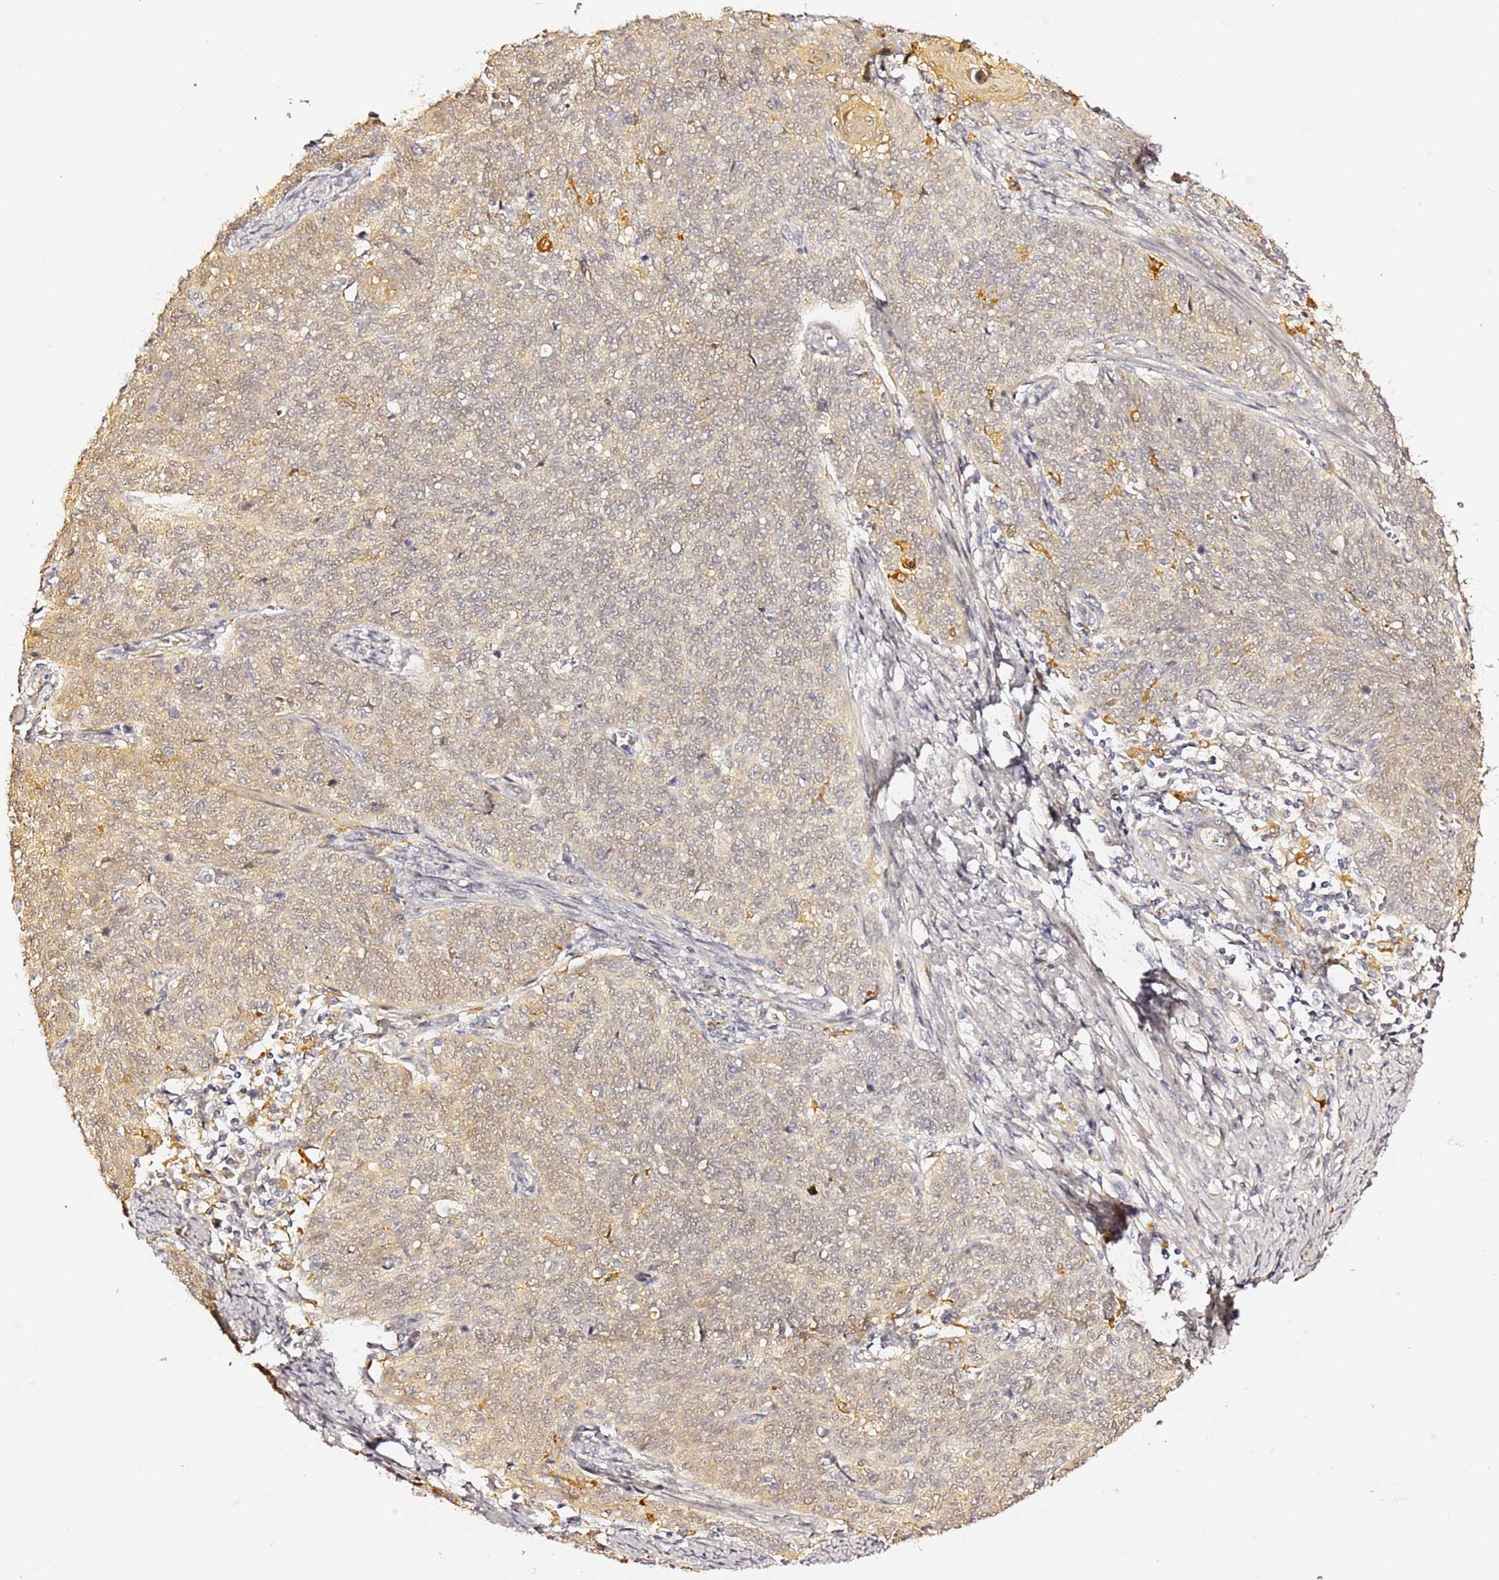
{"staining": {"intensity": "weak", "quantity": "25%-75%", "location": "cytoplasmic/membranous"}, "tissue": "cervical cancer", "cell_type": "Tumor cells", "image_type": "cancer", "snomed": [{"axis": "morphology", "description": "Squamous cell carcinoma, NOS"}, {"axis": "topography", "description": "Cervix"}], "caption": "IHC image of cervical cancer (squamous cell carcinoma) stained for a protein (brown), which demonstrates low levels of weak cytoplasmic/membranous positivity in approximately 25%-75% of tumor cells.", "gene": "IL4I1", "patient": {"sex": "female", "age": 39}}